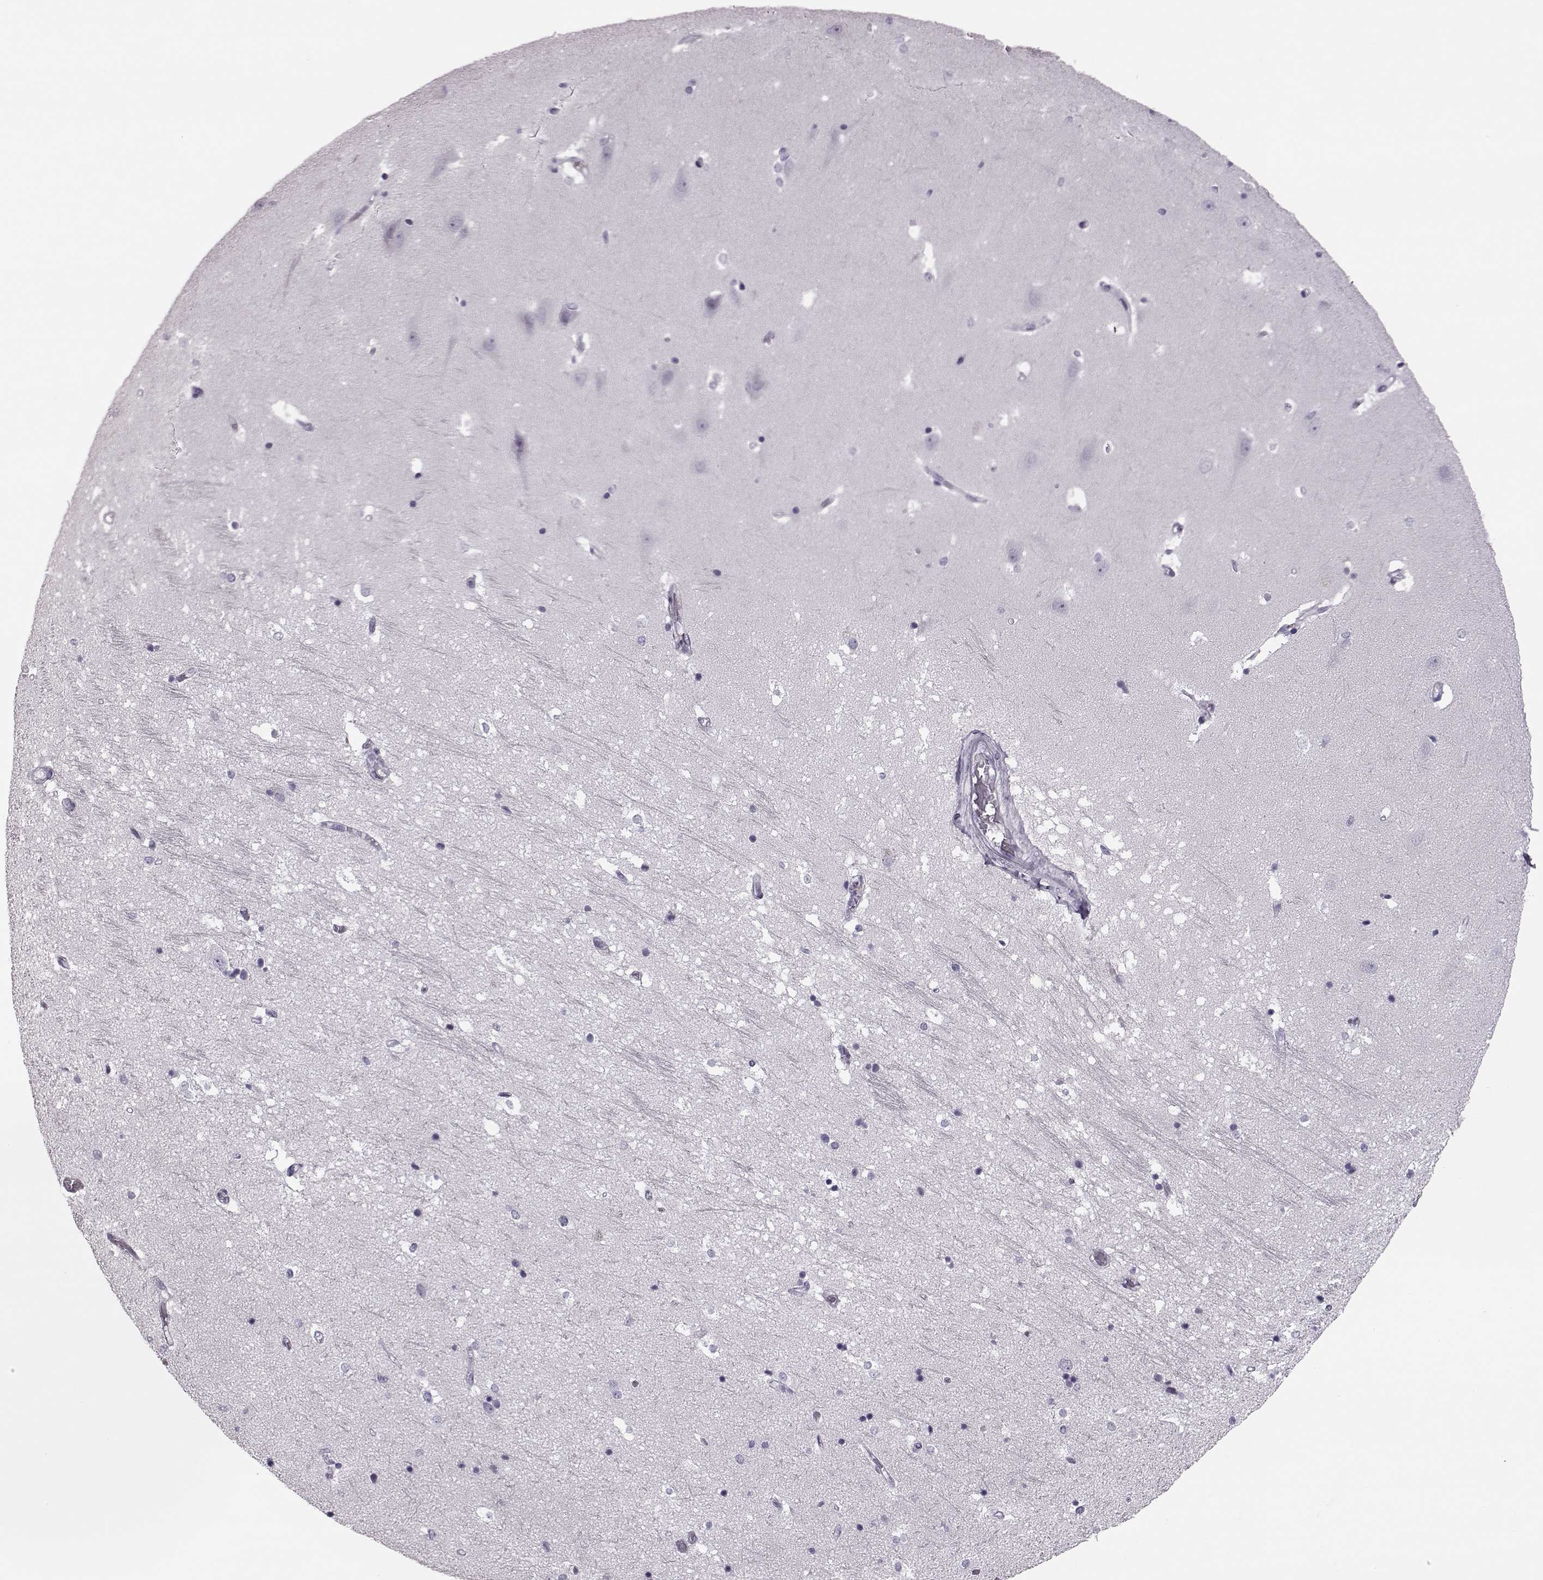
{"staining": {"intensity": "negative", "quantity": "none", "location": "none"}, "tissue": "hippocampus", "cell_type": "Glial cells", "image_type": "normal", "snomed": [{"axis": "morphology", "description": "Normal tissue, NOS"}, {"axis": "topography", "description": "Hippocampus"}], "caption": "Hippocampus stained for a protein using immunohistochemistry (IHC) reveals no expression glial cells.", "gene": "AIPL1", "patient": {"sex": "male", "age": 44}}